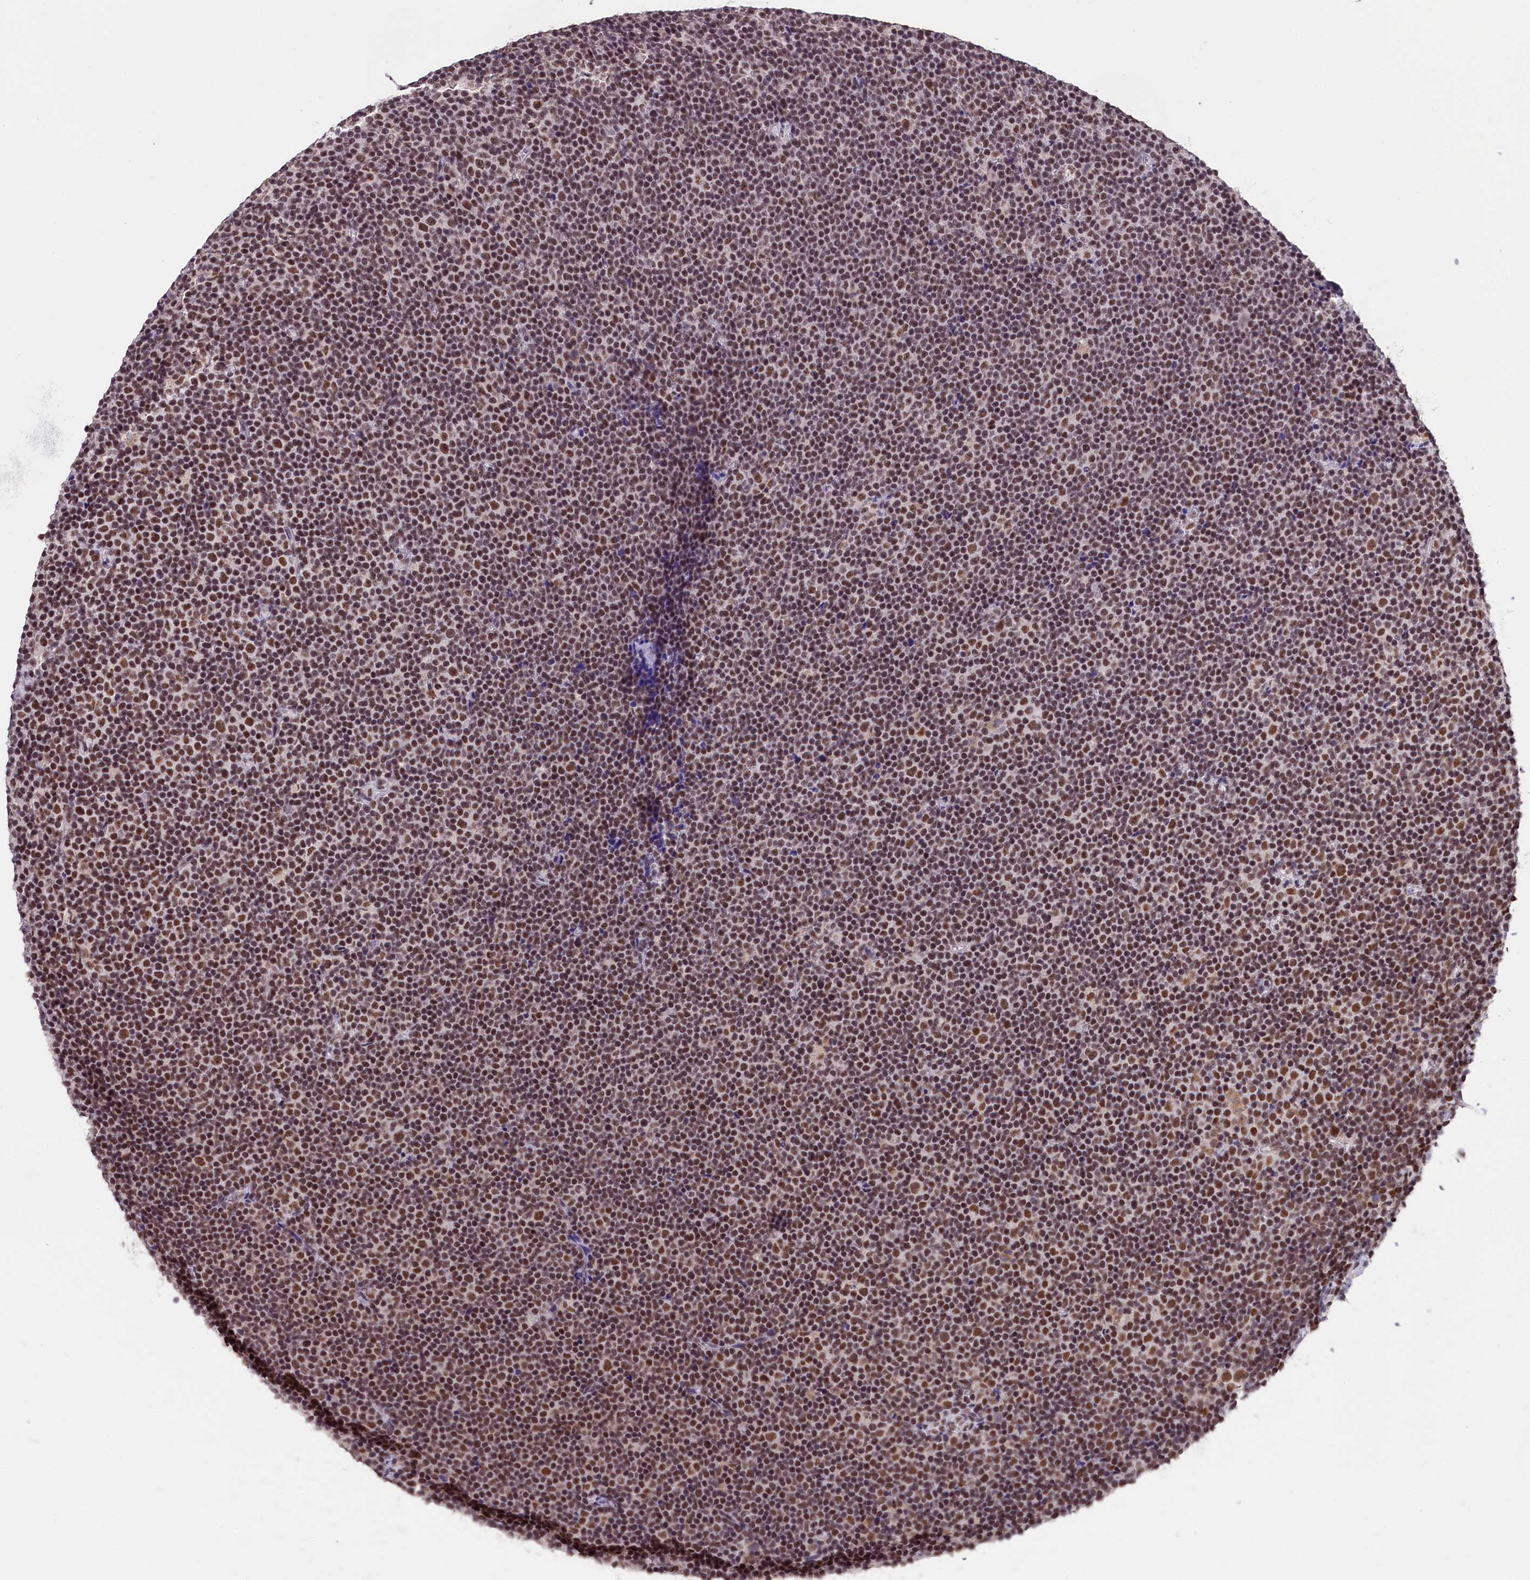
{"staining": {"intensity": "moderate", "quantity": ">75%", "location": "nuclear"}, "tissue": "lymphoma", "cell_type": "Tumor cells", "image_type": "cancer", "snomed": [{"axis": "morphology", "description": "Malignant lymphoma, non-Hodgkin's type, Low grade"}, {"axis": "topography", "description": "Lymph node"}], "caption": "High-magnification brightfield microscopy of low-grade malignant lymphoma, non-Hodgkin's type stained with DAB (3,3'-diaminobenzidine) (brown) and counterstained with hematoxylin (blue). tumor cells exhibit moderate nuclear expression is identified in about>75% of cells.", "gene": "ZC3H4", "patient": {"sex": "female", "age": 67}}